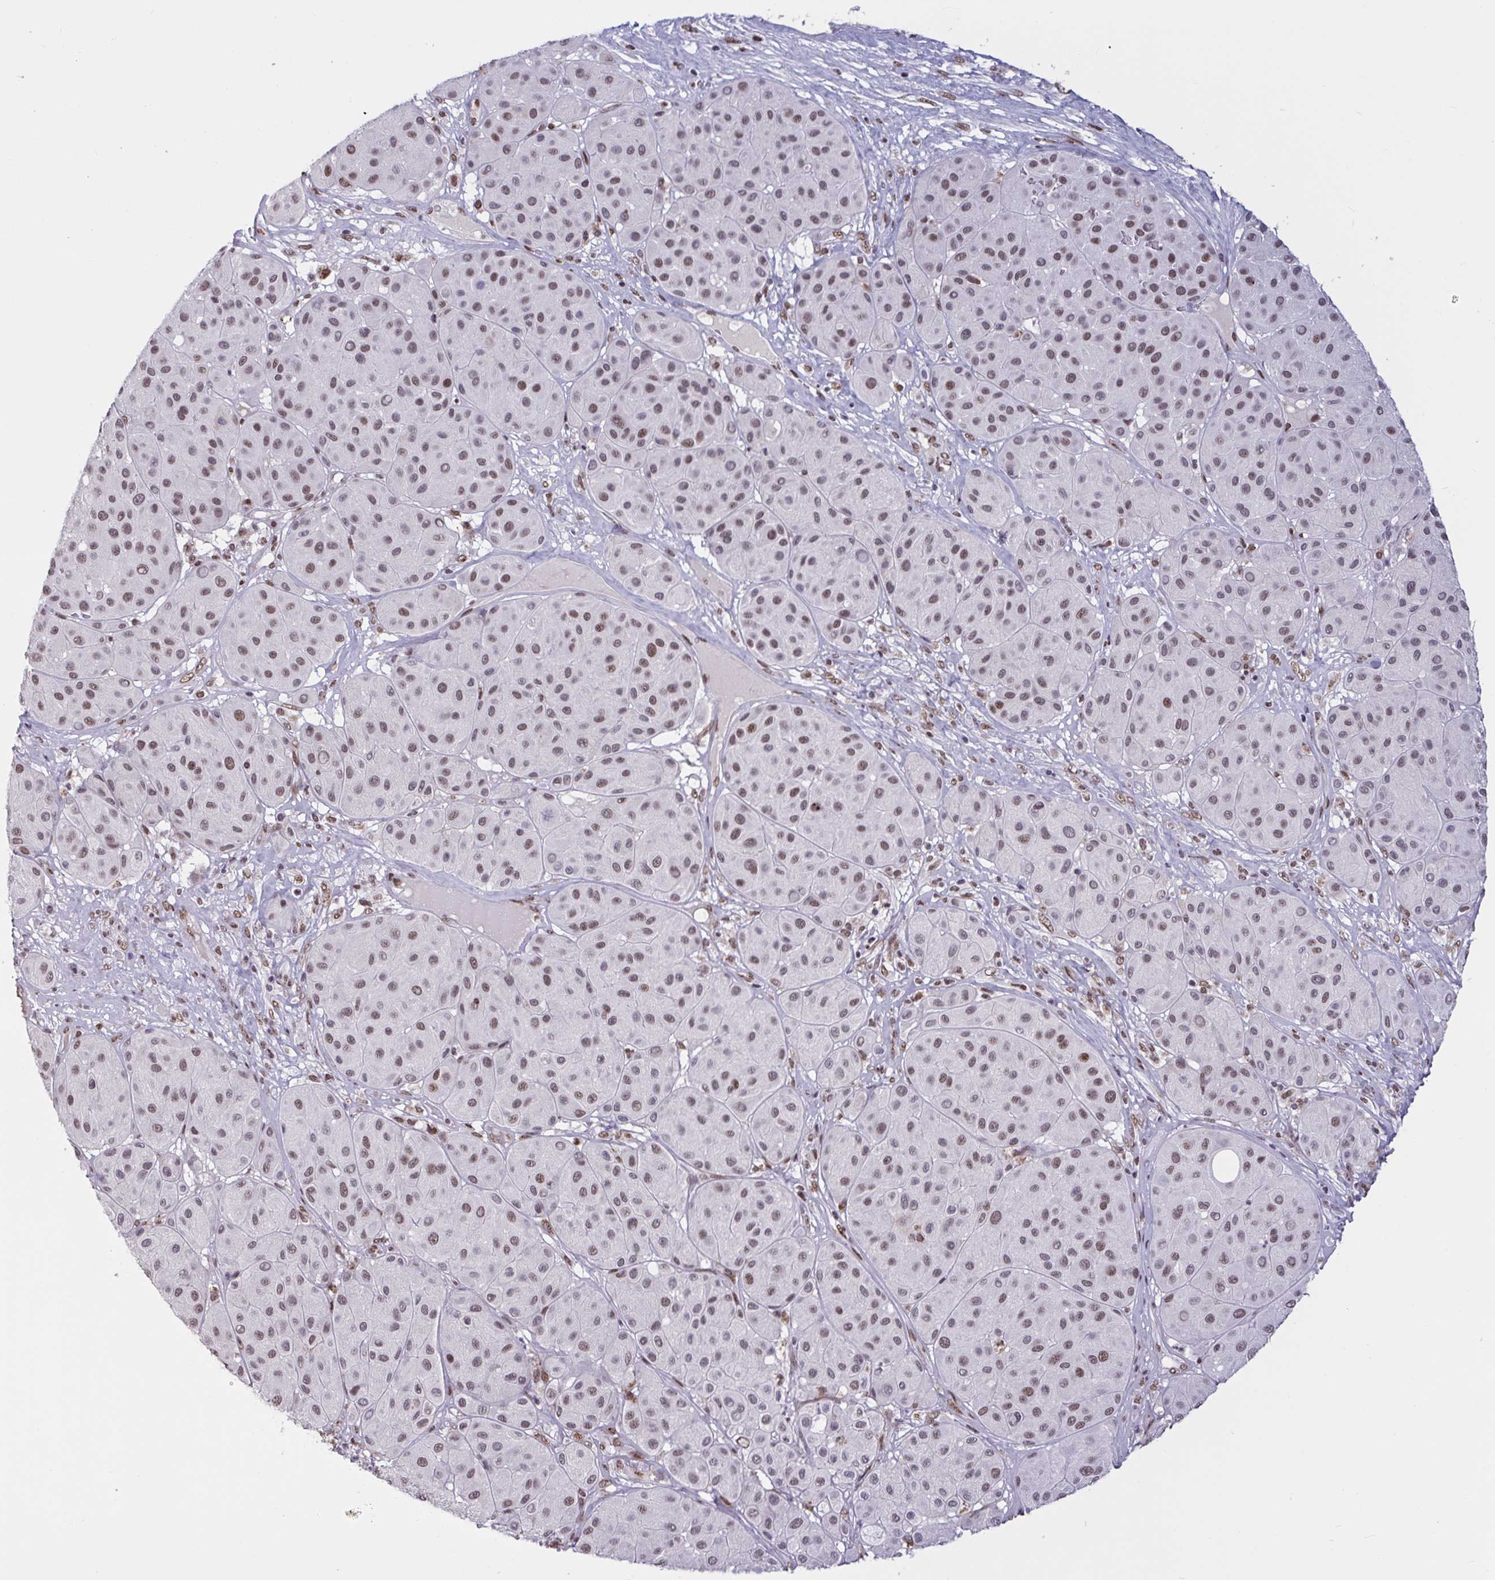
{"staining": {"intensity": "moderate", "quantity": "25%-75%", "location": "nuclear"}, "tissue": "melanoma", "cell_type": "Tumor cells", "image_type": "cancer", "snomed": [{"axis": "morphology", "description": "Malignant melanoma, Metastatic site"}, {"axis": "topography", "description": "Smooth muscle"}], "caption": "Melanoma stained with a protein marker displays moderate staining in tumor cells.", "gene": "CBFA2T2", "patient": {"sex": "male", "age": 41}}